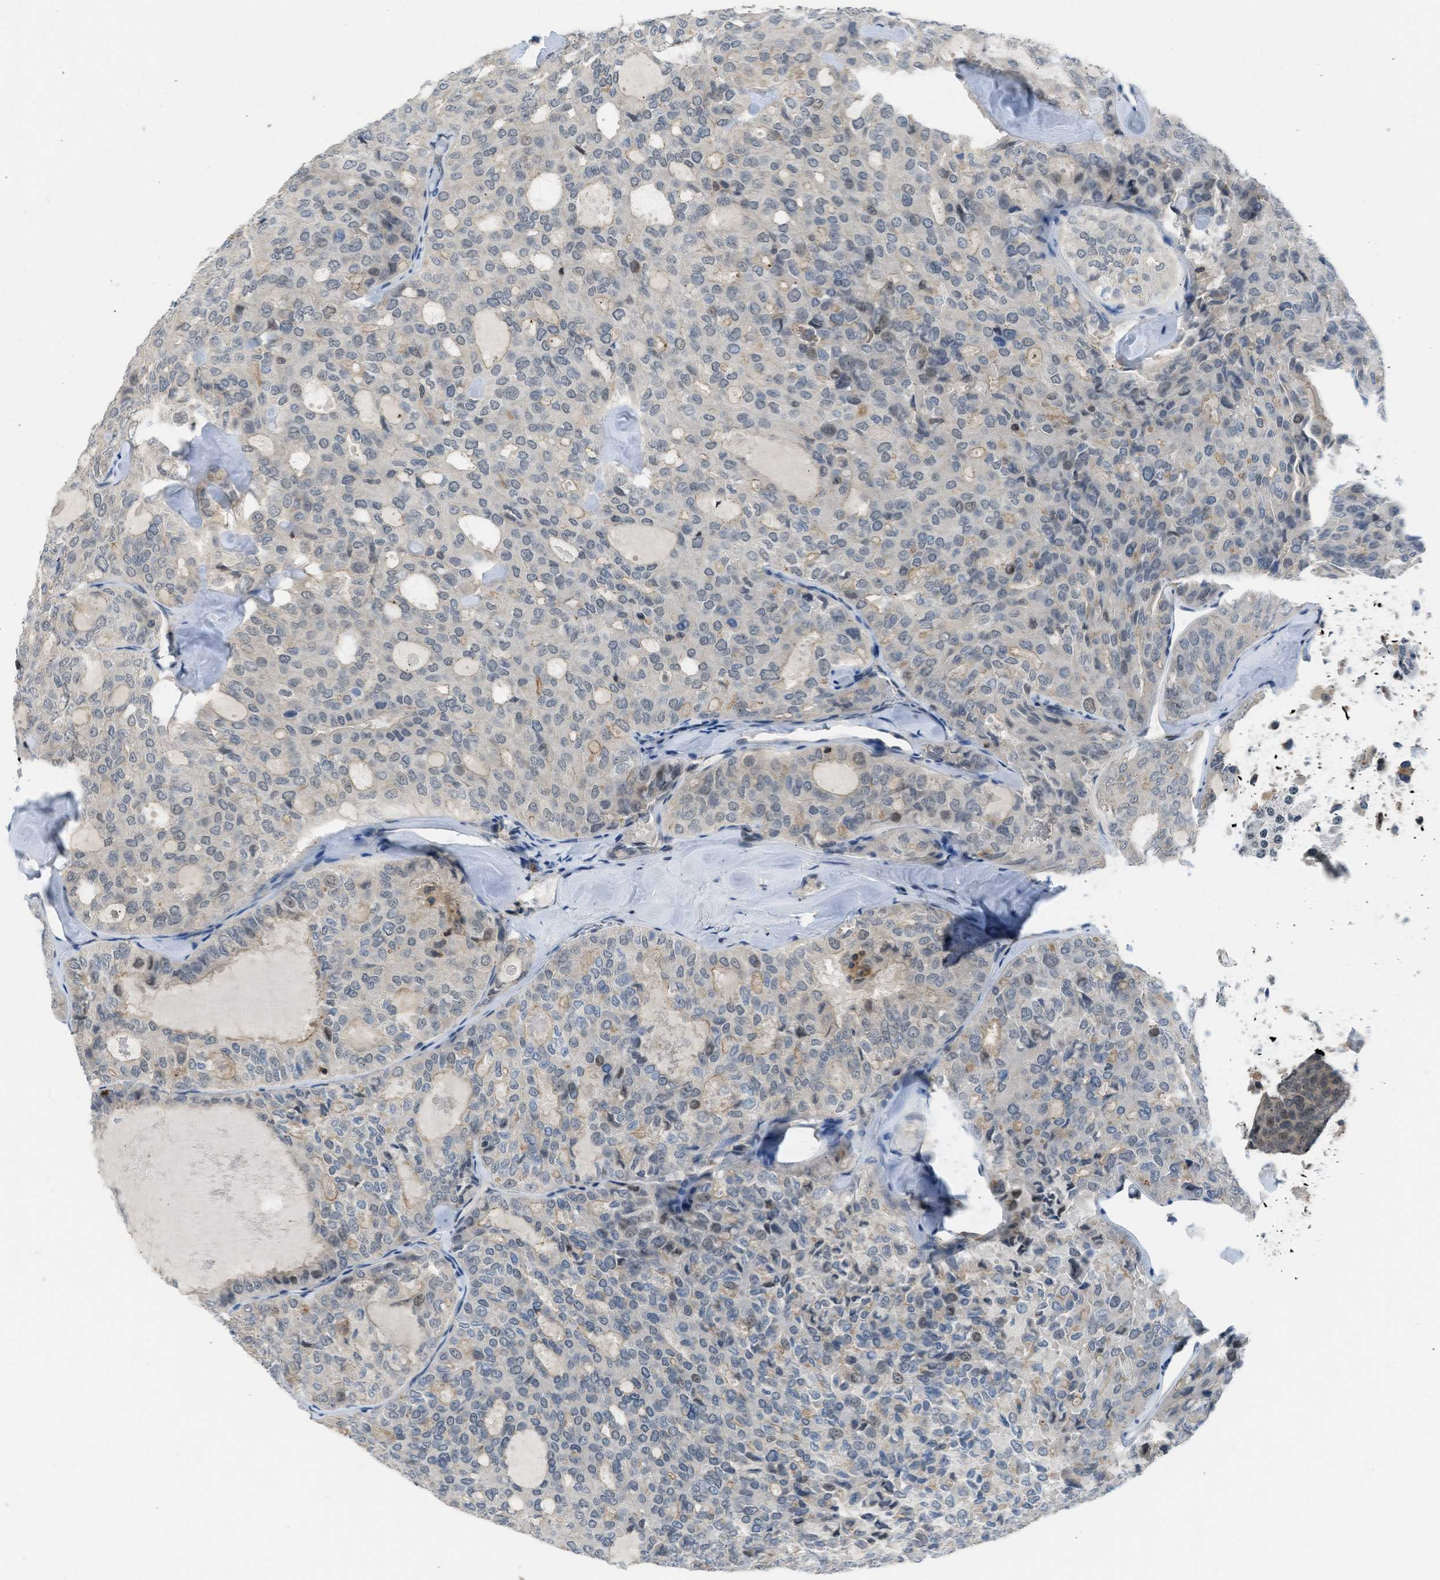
{"staining": {"intensity": "negative", "quantity": "none", "location": "none"}, "tissue": "thyroid cancer", "cell_type": "Tumor cells", "image_type": "cancer", "snomed": [{"axis": "morphology", "description": "Follicular adenoma carcinoma, NOS"}, {"axis": "topography", "description": "Thyroid gland"}], "caption": "This is a photomicrograph of IHC staining of thyroid cancer, which shows no staining in tumor cells. (IHC, brightfield microscopy, high magnification).", "gene": "TTBK2", "patient": {"sex": "male", "age": 75}}